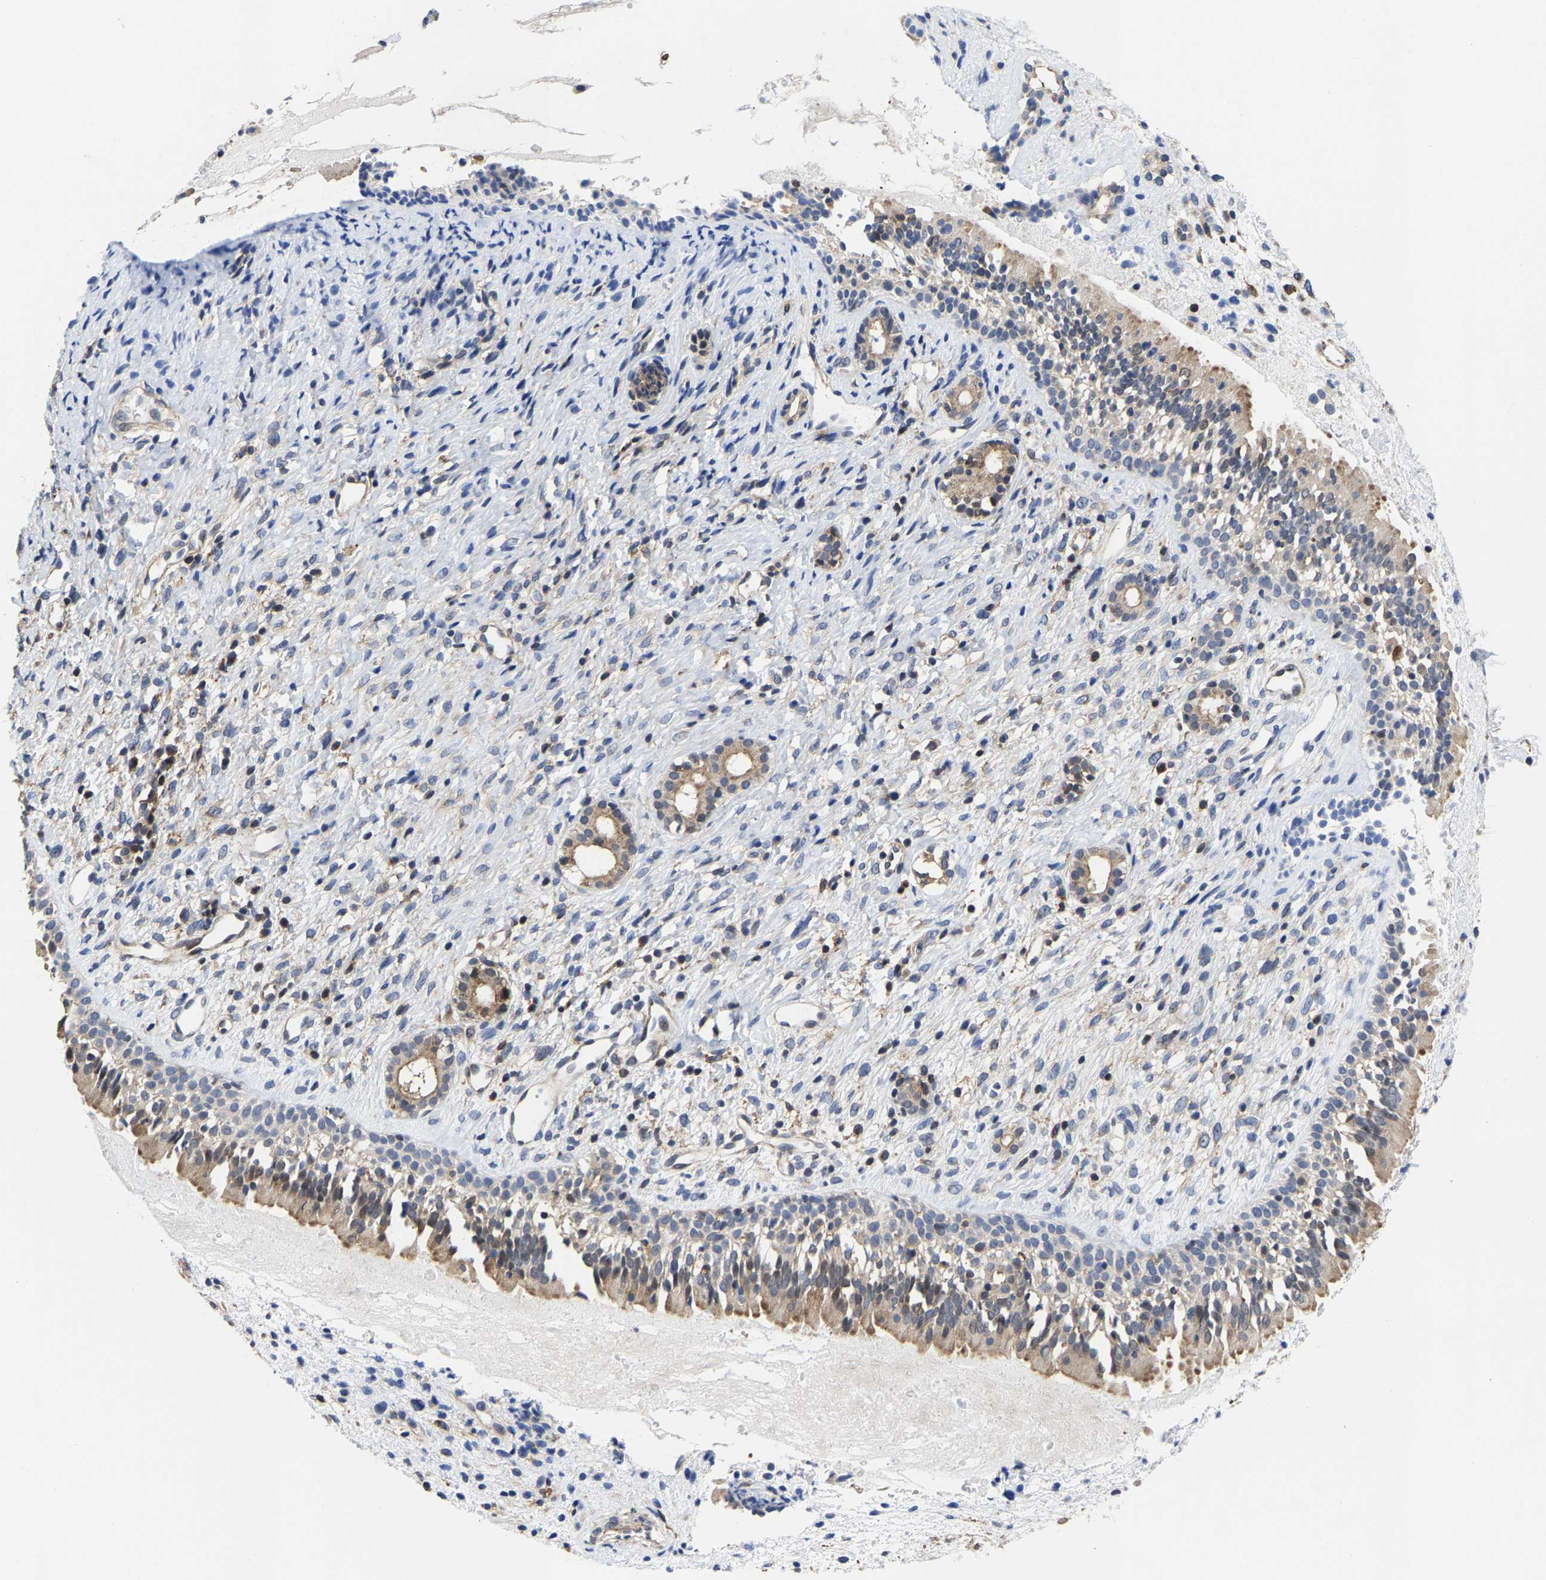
{"staining": {"intensity": "moderate", "quantity": "25%-75%", "location": "cytoplasmic/membranous"}, "tissue": "nasopharynx", "cell_type": "Respiratory epithelial cells", "image_type": "normal", "snomed": [{"axis": "morphology", "description": "Normal tissue, NOS"}, {"axis": "topography", "description": "Nasopharynx"}], "caption": "Nasopharynx stained with a brown dye displays moderate cytoplasmic/membranous positive positivity in approximately 25%-75% of respiratory epithelial cells.", "gene": "PFKFB3", "patient": {"sex": "male", "age": 22}}